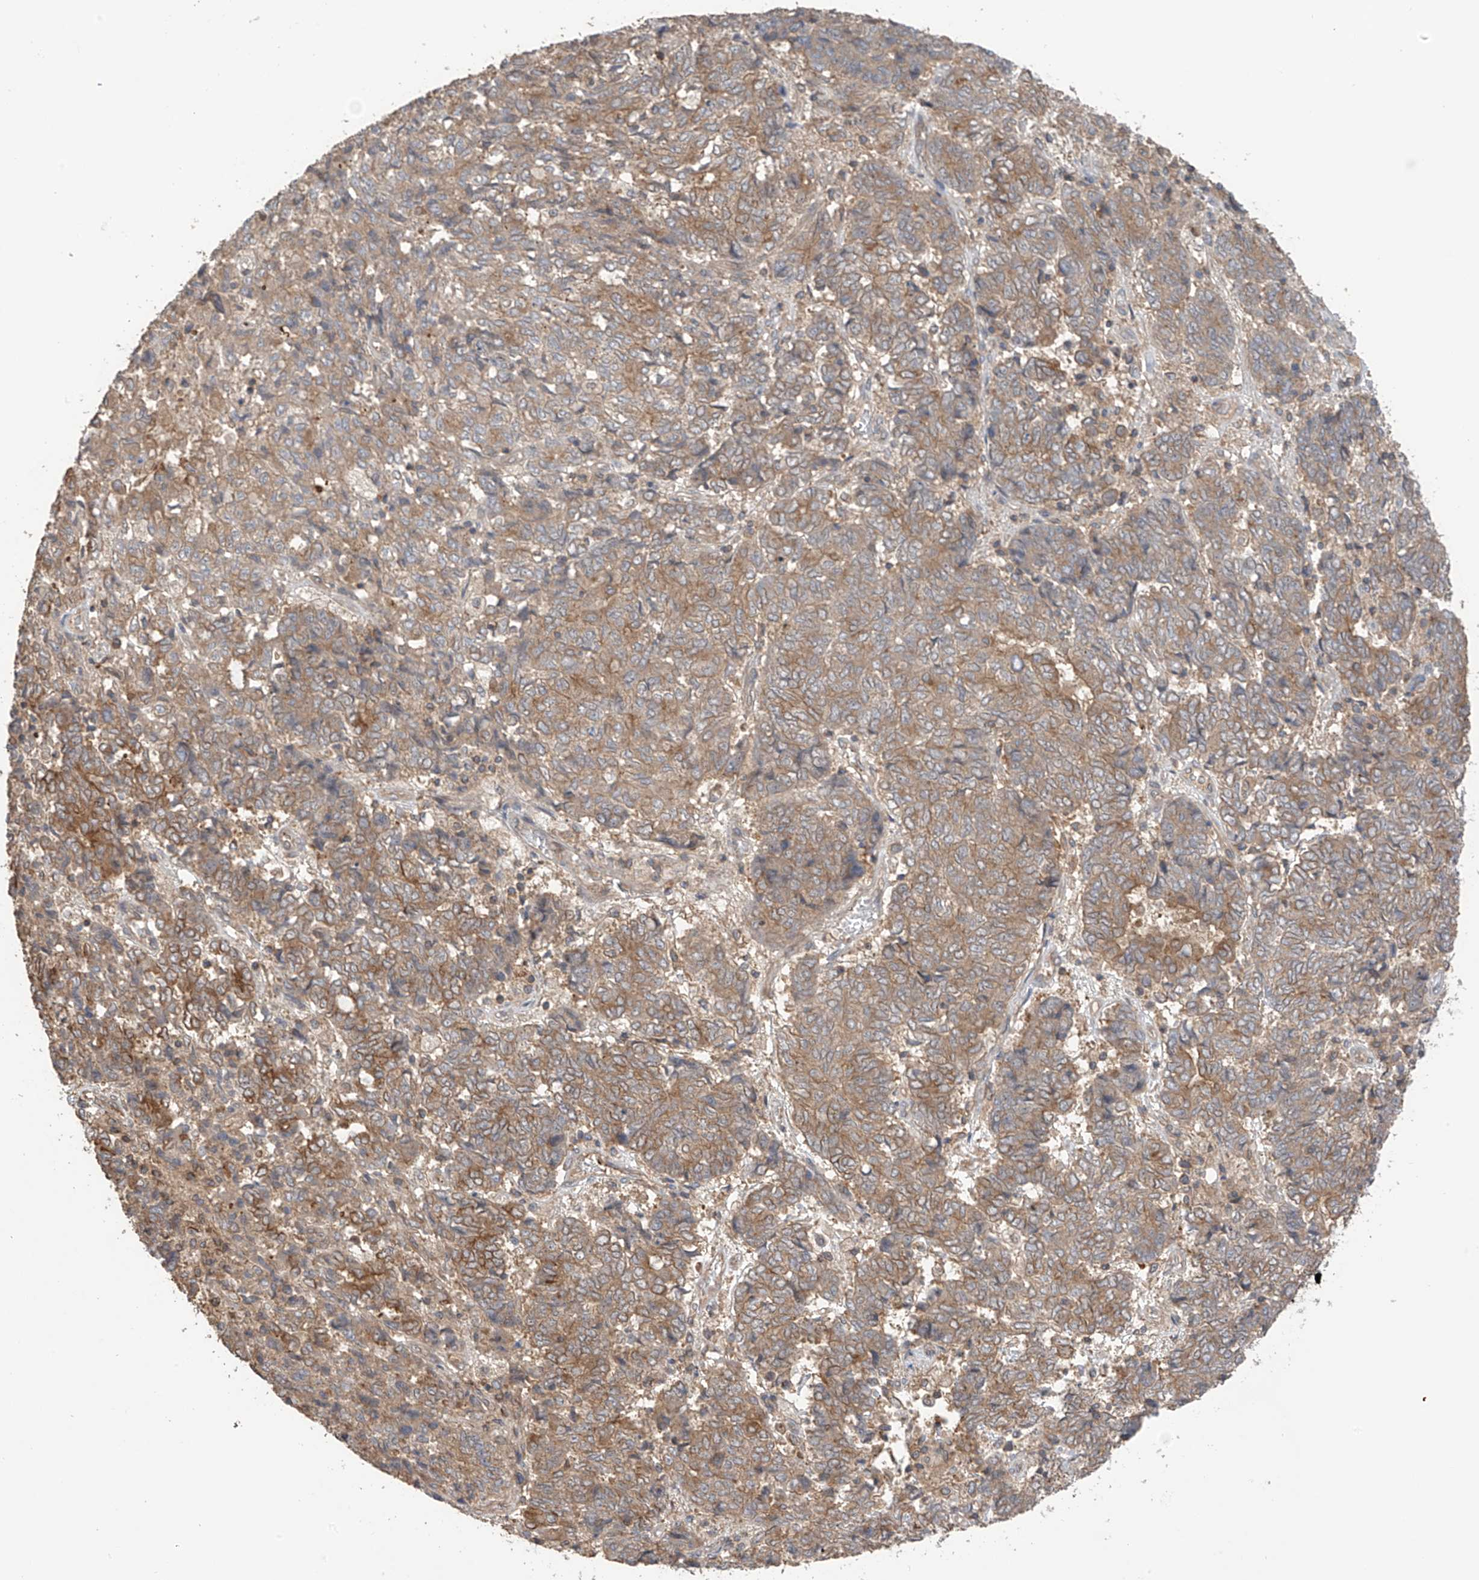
{"staining": {"intensity": "moderate", "quantity": "25%-75%", "location": "cytoplasmic/membranous"}, "tissue": "endometrial cancer", "cell_type": "Tumor cells", "image_type": "cancer", "snomed": [{"axis": "morphology", "description": "Adenocarcinoma, NOS"}, {"axis": "topography", "description": "Endometrium"}], "caption": "Immunohistochemical staining of human endometrial cancer exhibits medium levels of moderate cytoplasmic/membranous expression in approximately 25%-75% of tumor cells. Using DAB (3,3'-diaminobenzidine) (brown) and hematoxylin (blue) stains, captured at high magnification using brightfield microscopy.", "gene": "RPAIN", "patient": {"sex": "female", "age": 80}}